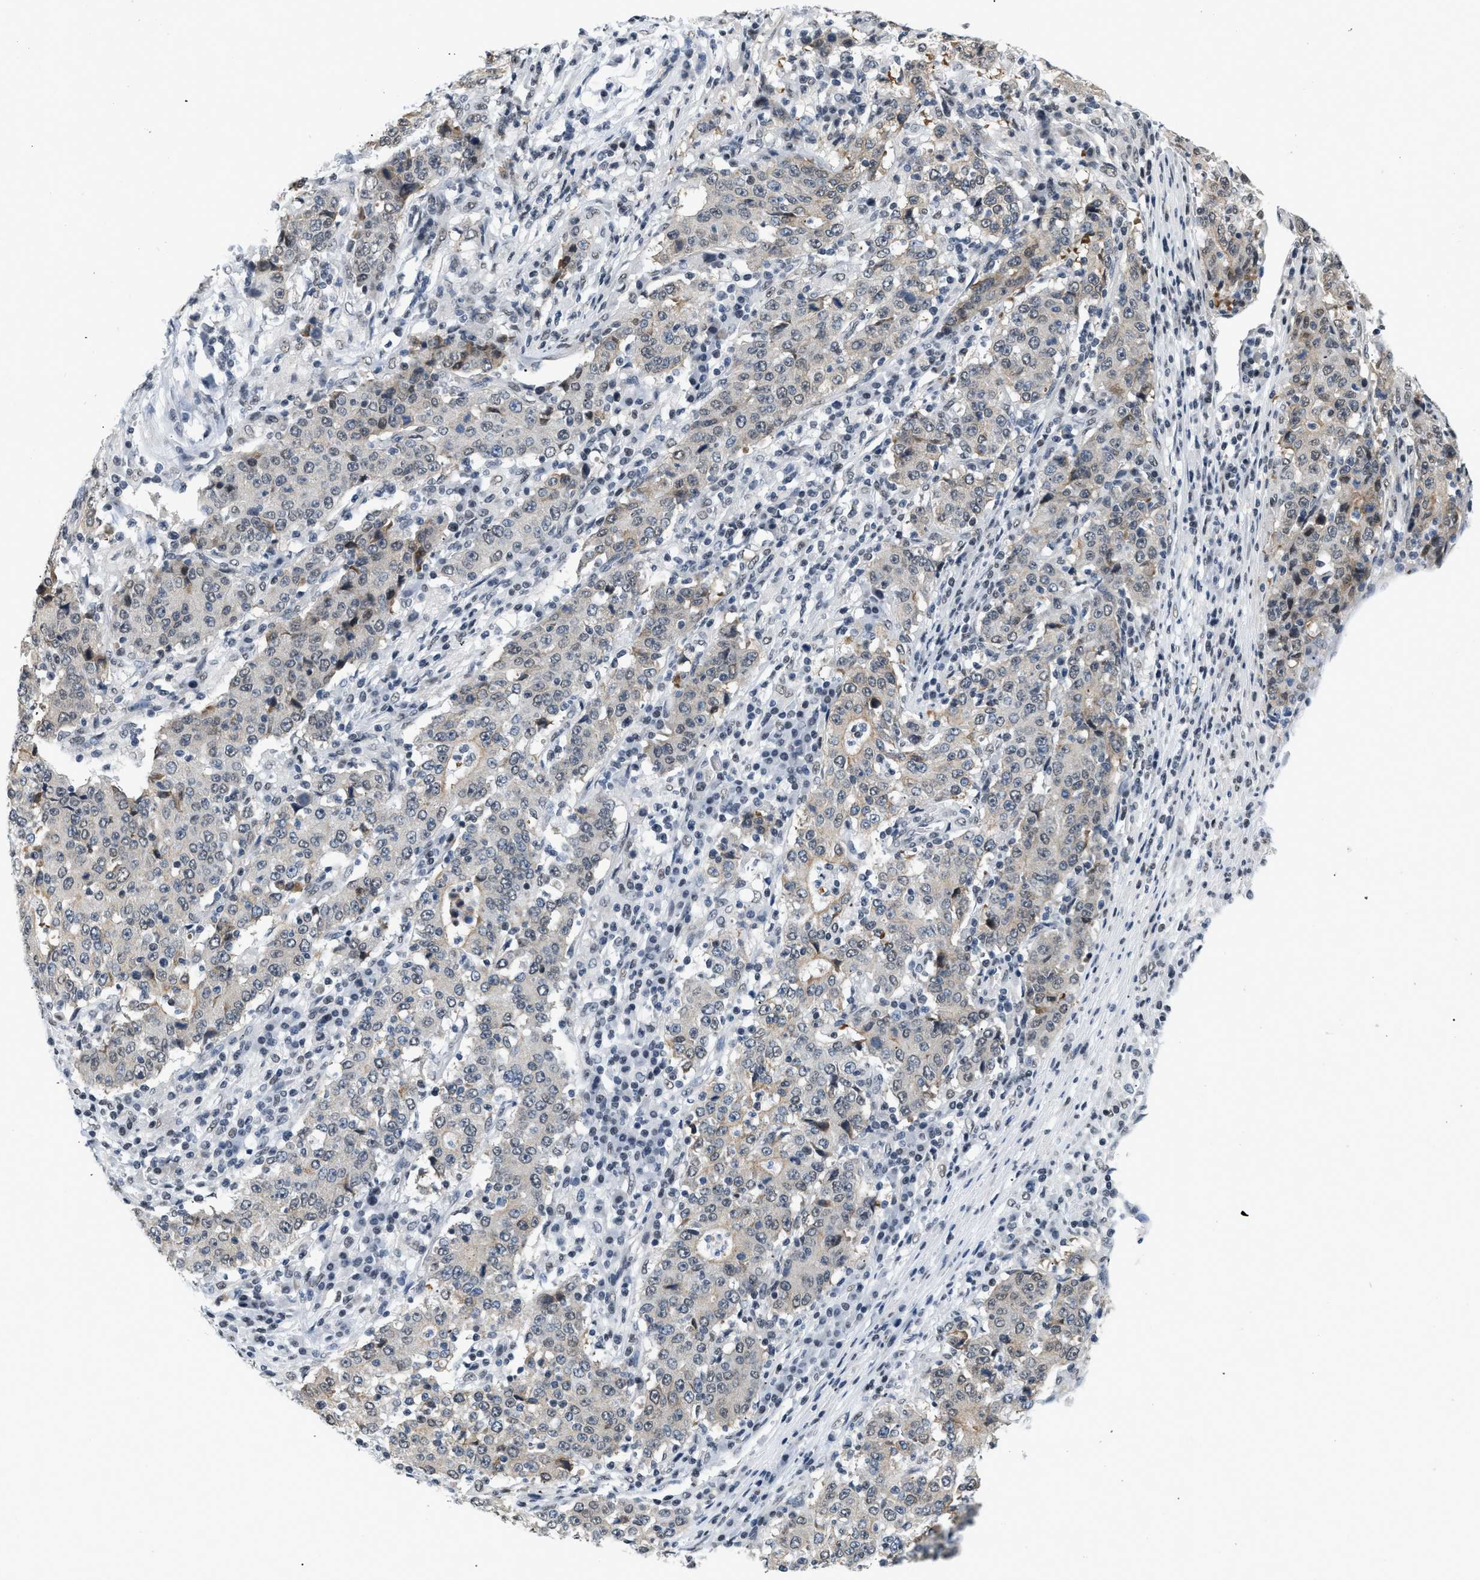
{"staining": {"intensity": "negative", "quantity": "none", "location": "none"}, "tissue": "stomach cancer", "cell_type": "Tumor cells", "image_type": "cancer", "snomed": [{"axis": "morphology", "description": "Adenocarcinoma, NOS"}, {"axis": "topography", "description": "Stomach"}], "caption": "Stomach adenocarcinoma was stained to show a protein in brown. There is no significant staining in tumor cells.", "gene": "RAF1", "patient": {"sex": "male", "age": 59}}